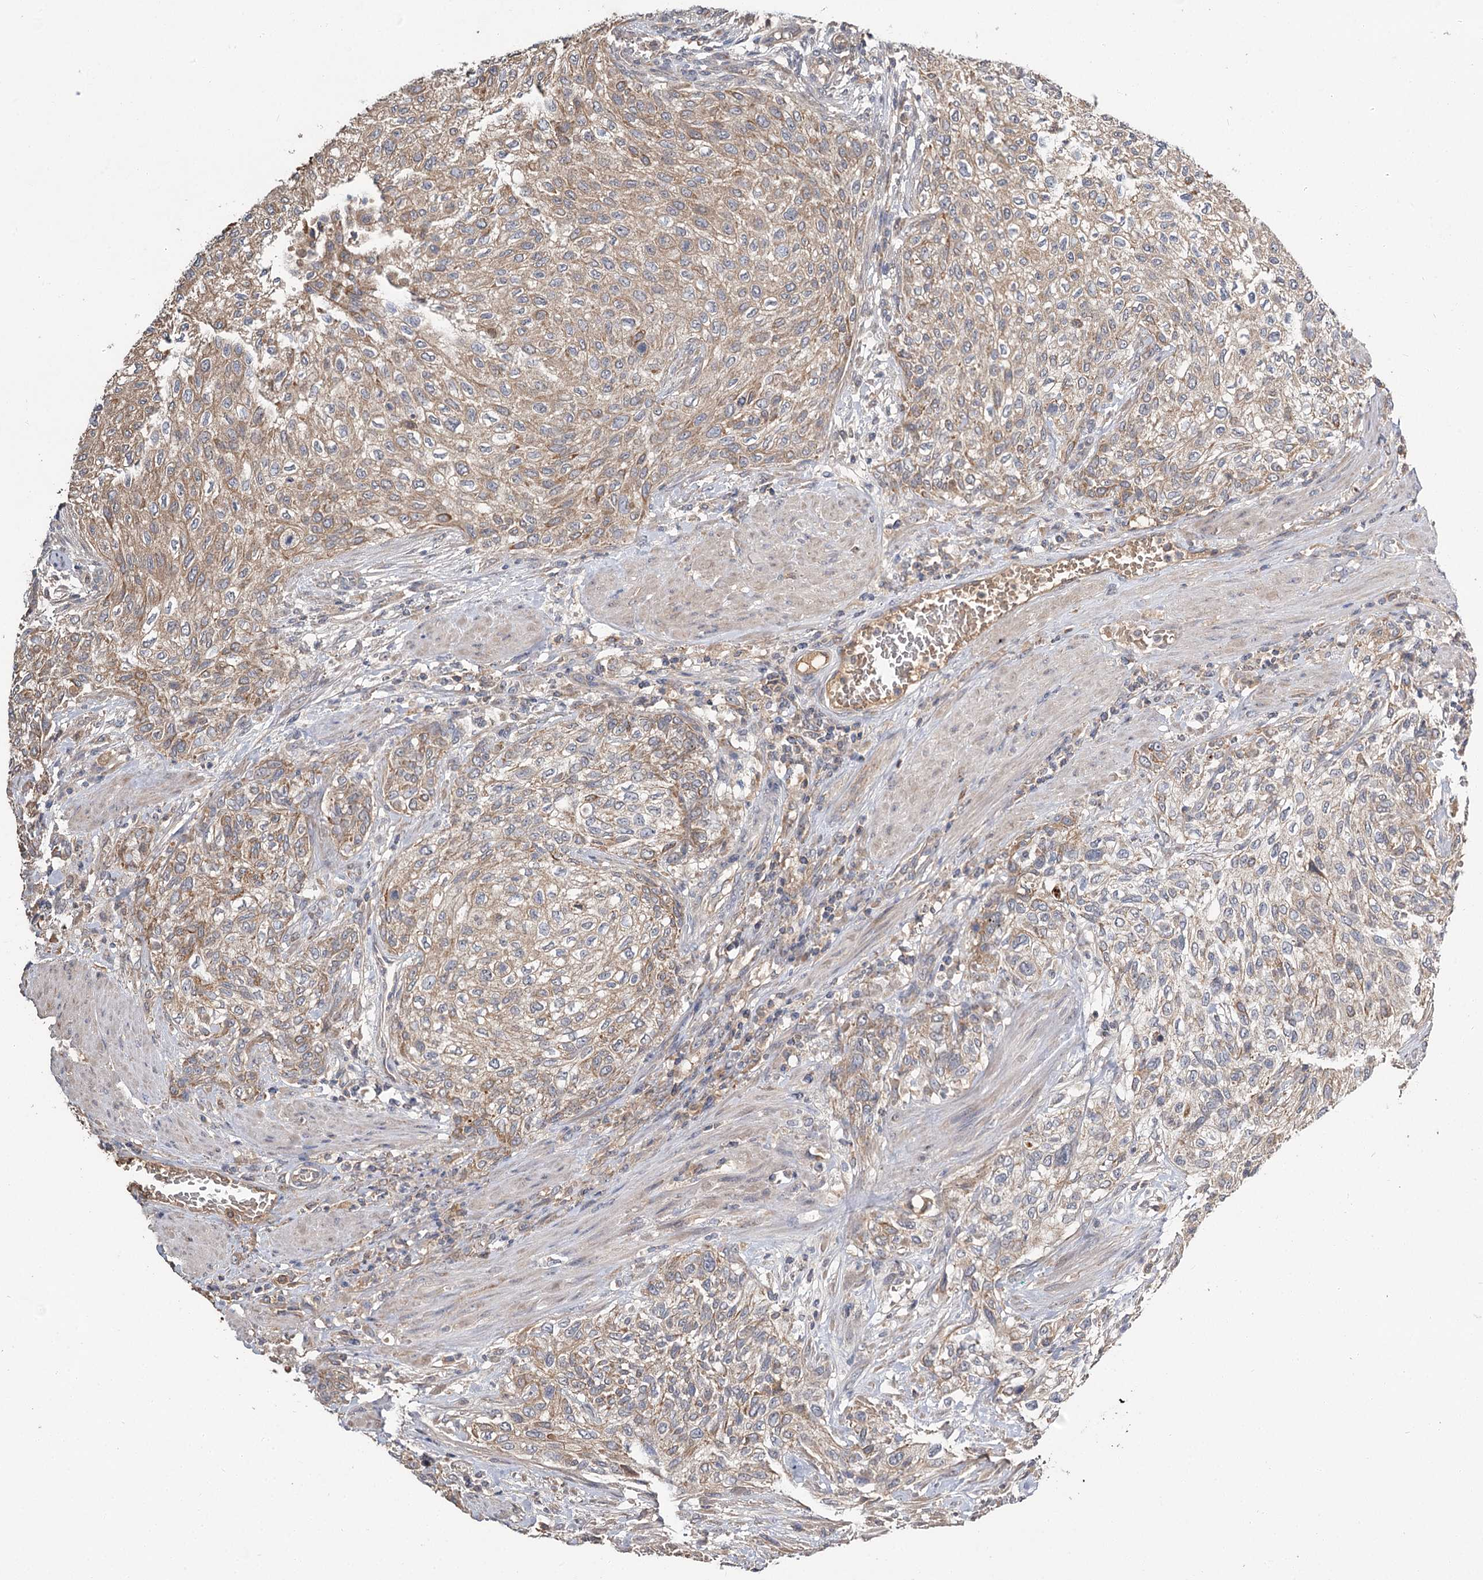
{"staining": {"intensity": "weak", "quantity": "25%-75%", "location": "cytoplasmic/membranous"}, "tissue": "urothelial cancer", "cell_type": "Tumor cells", "image_type": "cancer", "snomed": [{"axis": "morphology", "description": "Urothelial carcinoma, High grade"}, {"axis": "topography", "description": "Urinary bladder"}], "caption": "This photomicrograph shows urothelial carcinoma (high-grade) stained with immunohistochemistry to label a protein in brown. The cytoplasmic/membranous of tumor cells show weak positivity for the protein. Nuclei are counter-stained blue.", "gene": "MFN1", "patient": {"sex": "male", "age": 35}}